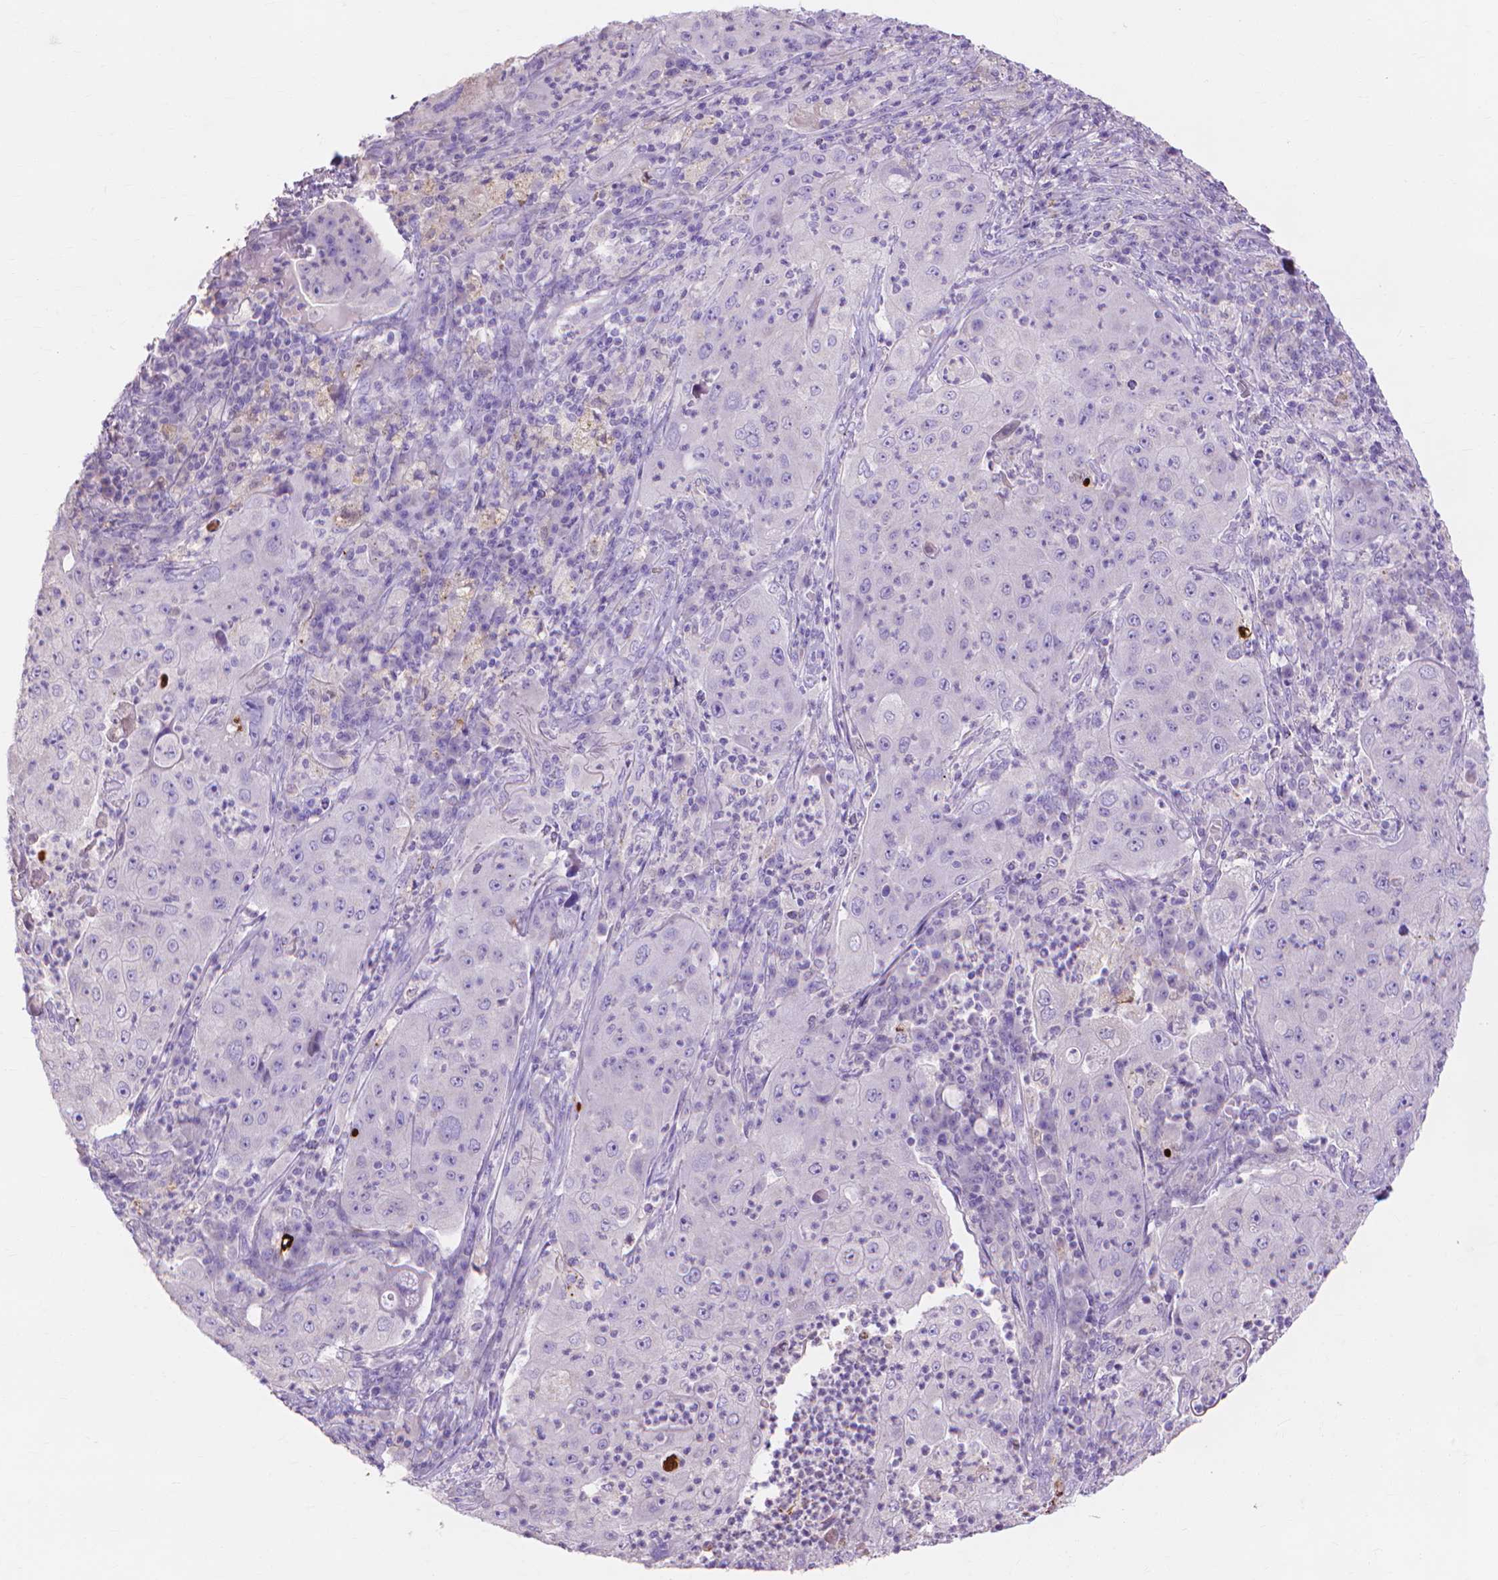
{"staining": {"intensity": "negative", "quantity": "none", "location": "none"}, "tissue": "lung cancer", "cell_type": "Tumor cells", "image_type": "cancer", "snomed": [{"axis": "morphology", "description": "Squamous cell carcinoma, NOS"}, {"axis": "topography", "description": "Lung"}], "caption": "The immunohistochemistry photomicrograph has no significant expression in tumor cells of lung squamous cell carcinoma tissue. (DAB IHC with hematoxylin counter stain).", "gene": "MMP11", "patient": {"sex": "female", "age": 59}}